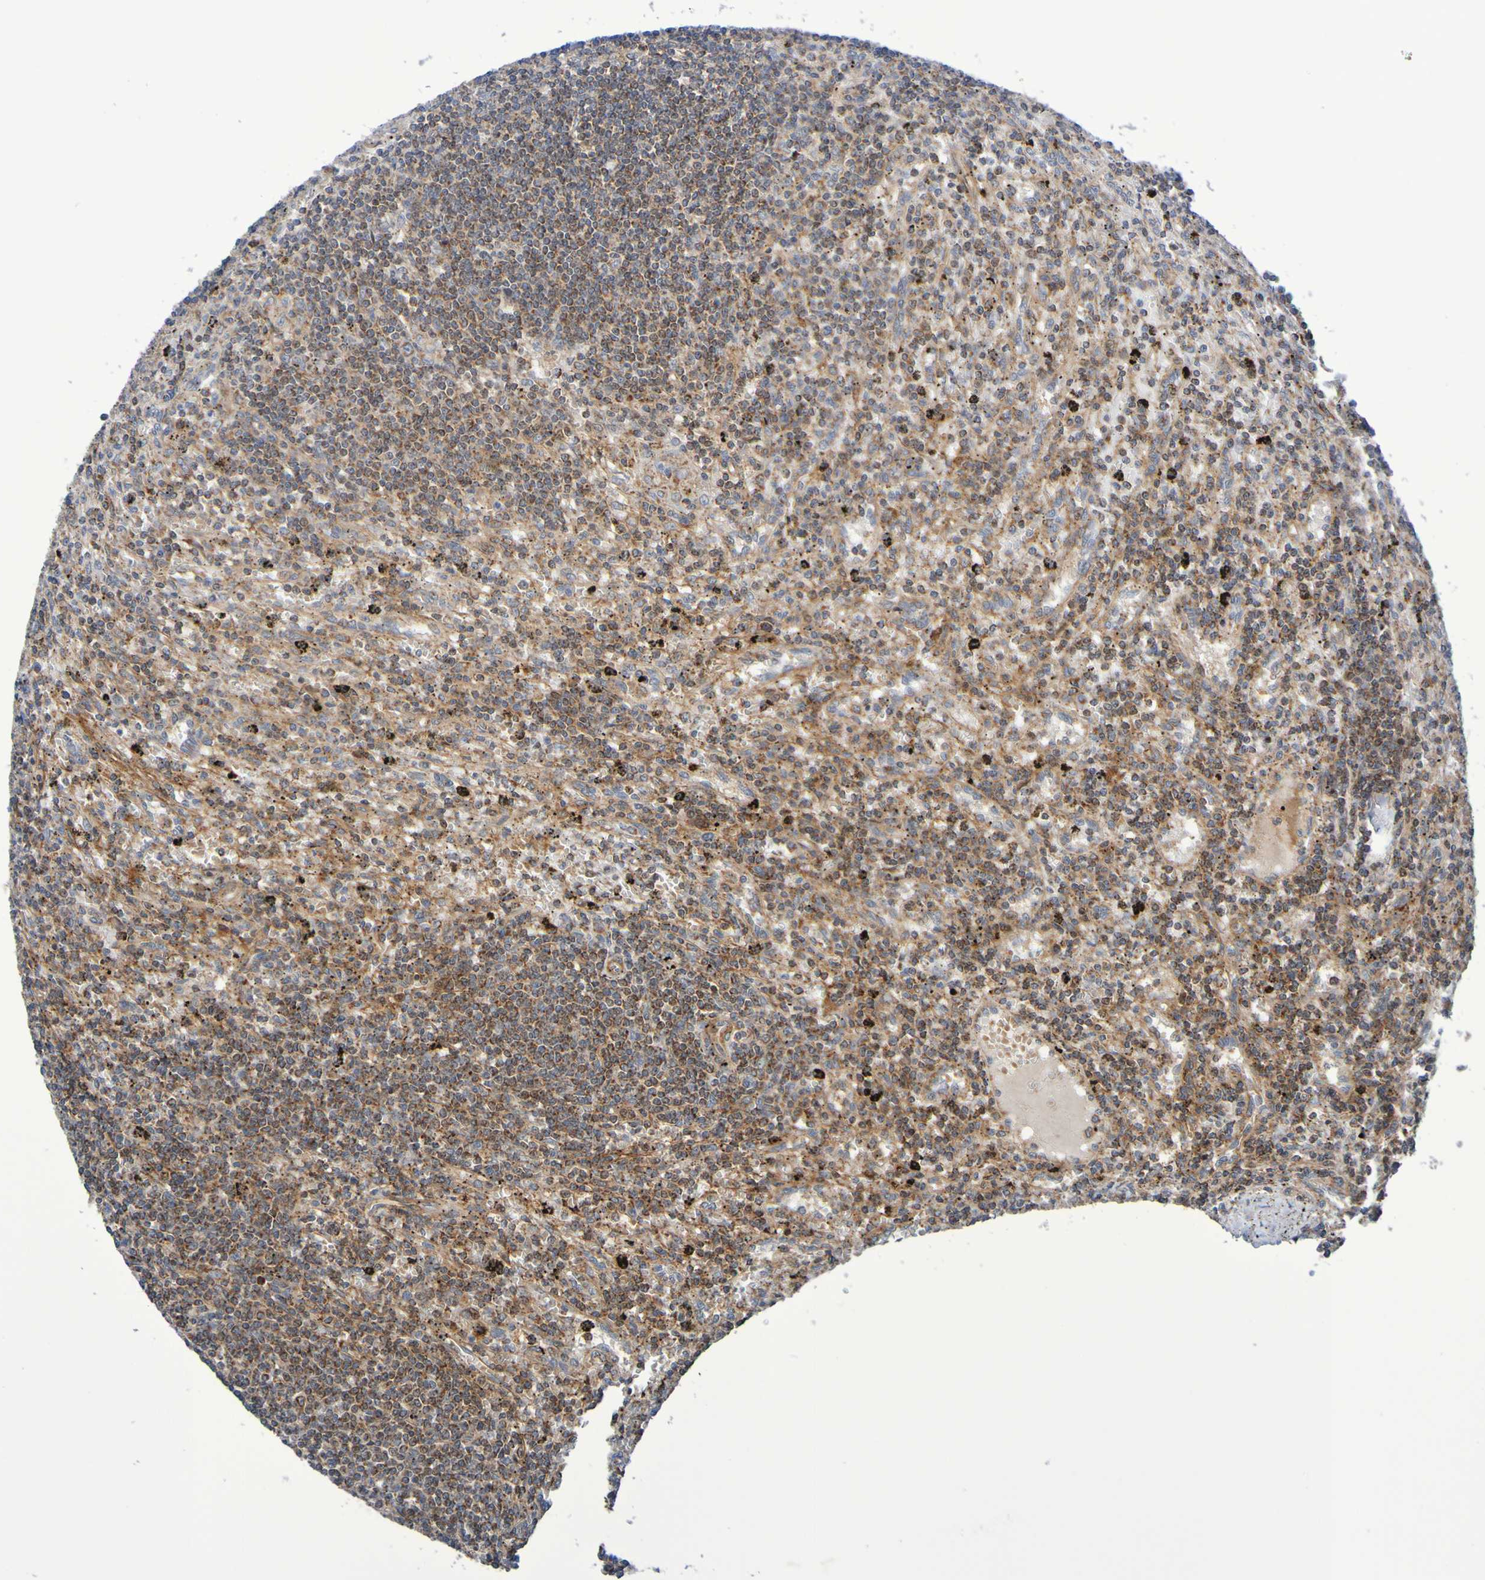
{"staining": {"intensity": "moderate", "quantity": ">75%", "location": "cytoplasmic/membranous"}, "tissue": "lymphoma", "cell_type": "Tumor cells", "image_type": "cancer", "snomed": [{"axis": "morphology", "description": "Malignant lymphoma, non-Hodgkin's type, Low grade"}, {"axis": "topography", "description": "Spleen"}], "caption": "The photomicrograph displays staining of lymphoma, revealing moderate cytoplasmic/membranous protein positivity (brown color) within tumor cells.", "gene": "CCDC51", "patient": {"sex": "male", "age": 76}}